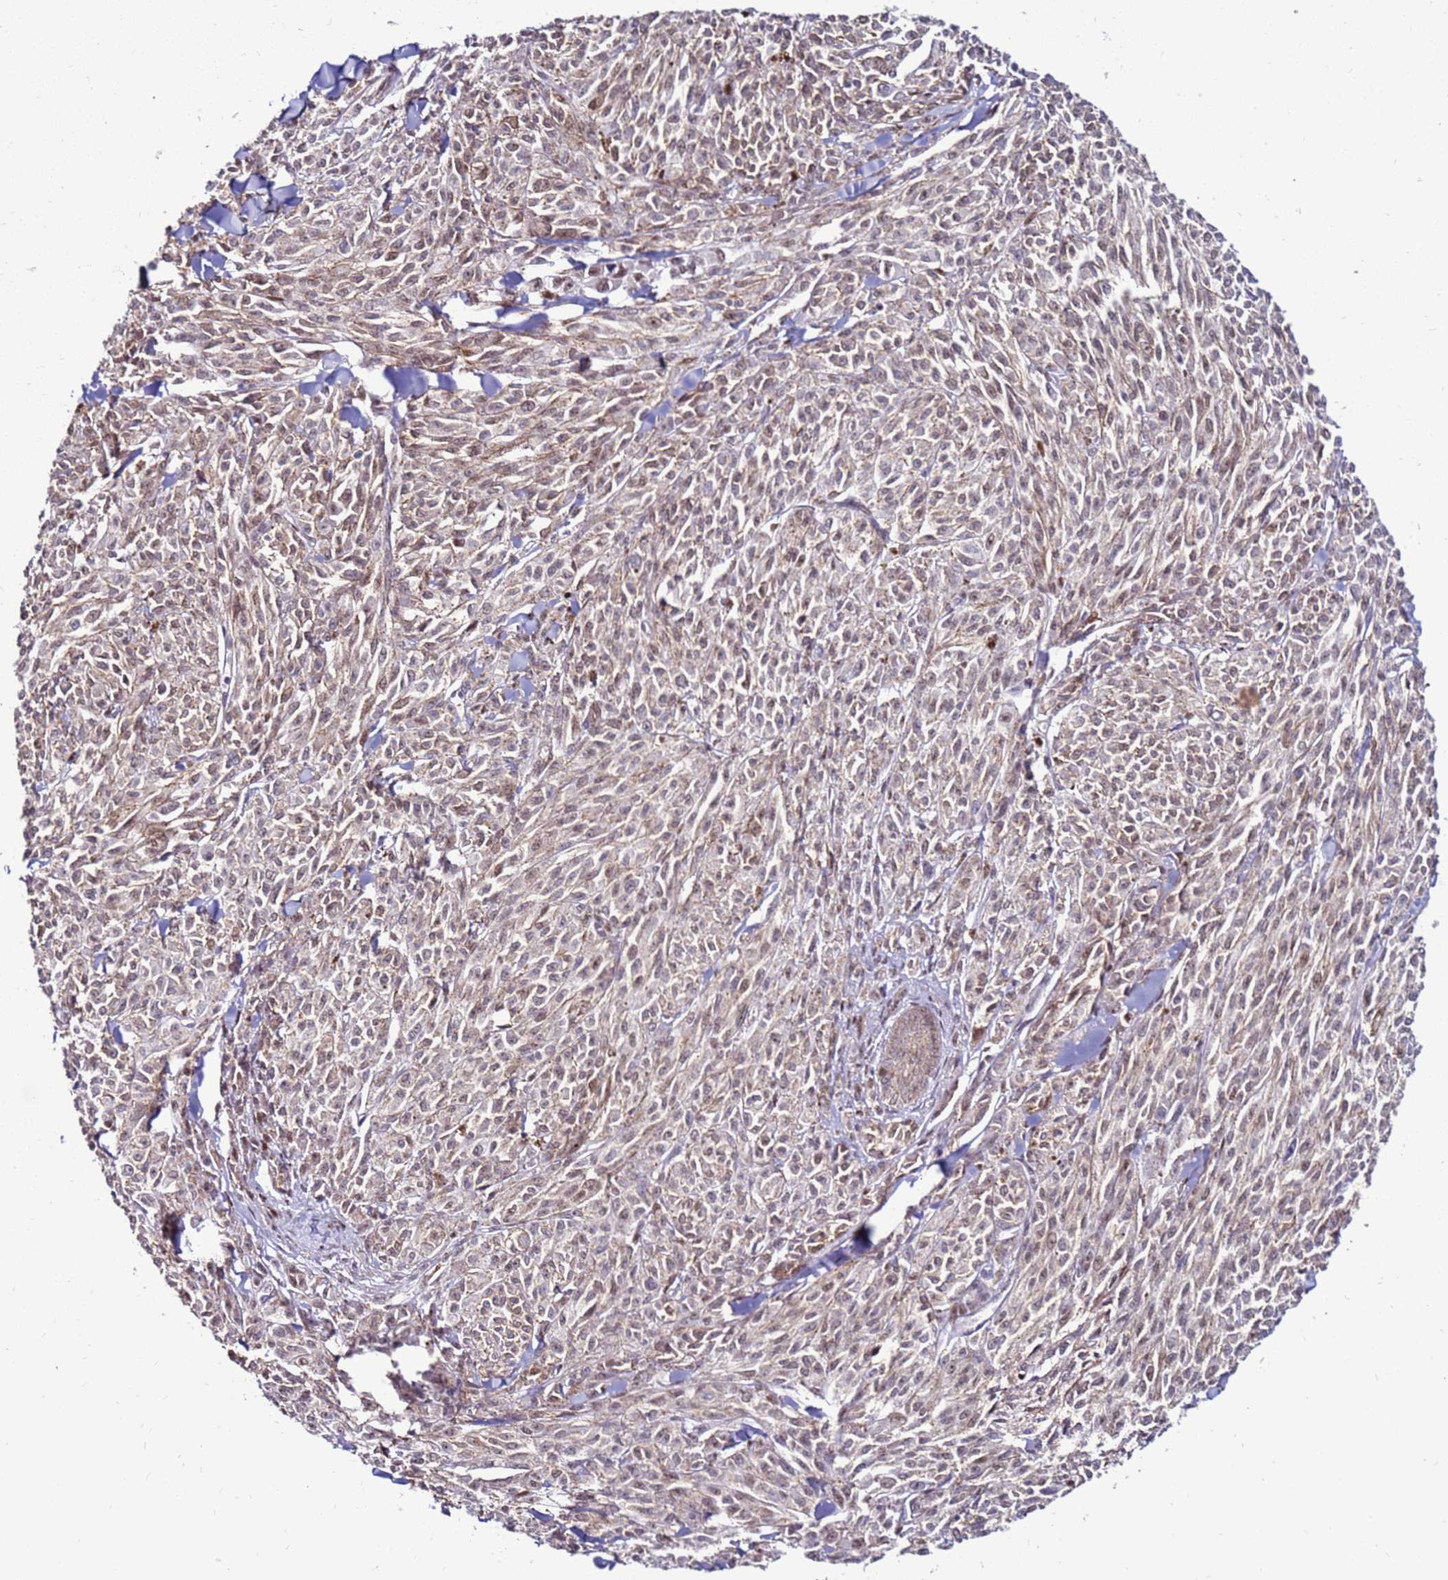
{"staining": {"intensity": "negative", "quantity": "none", "location": "none"}, "tissue": "melanoma", "cell_type": "Tumor cells", "image_type": "cancer", "snomed": [{"axis": "morphology", "description": "Malignant melanoma, NOS"}, {"axis": "topography", "description": "Skin"}], "caption": "An immunohistochemistry histopathology image of malignant melanoma is shown. There is no staining in tumor cells of malignant melanoma.", "gene": "KPNA4", "patient": {"sex": "female", "age": 52}}